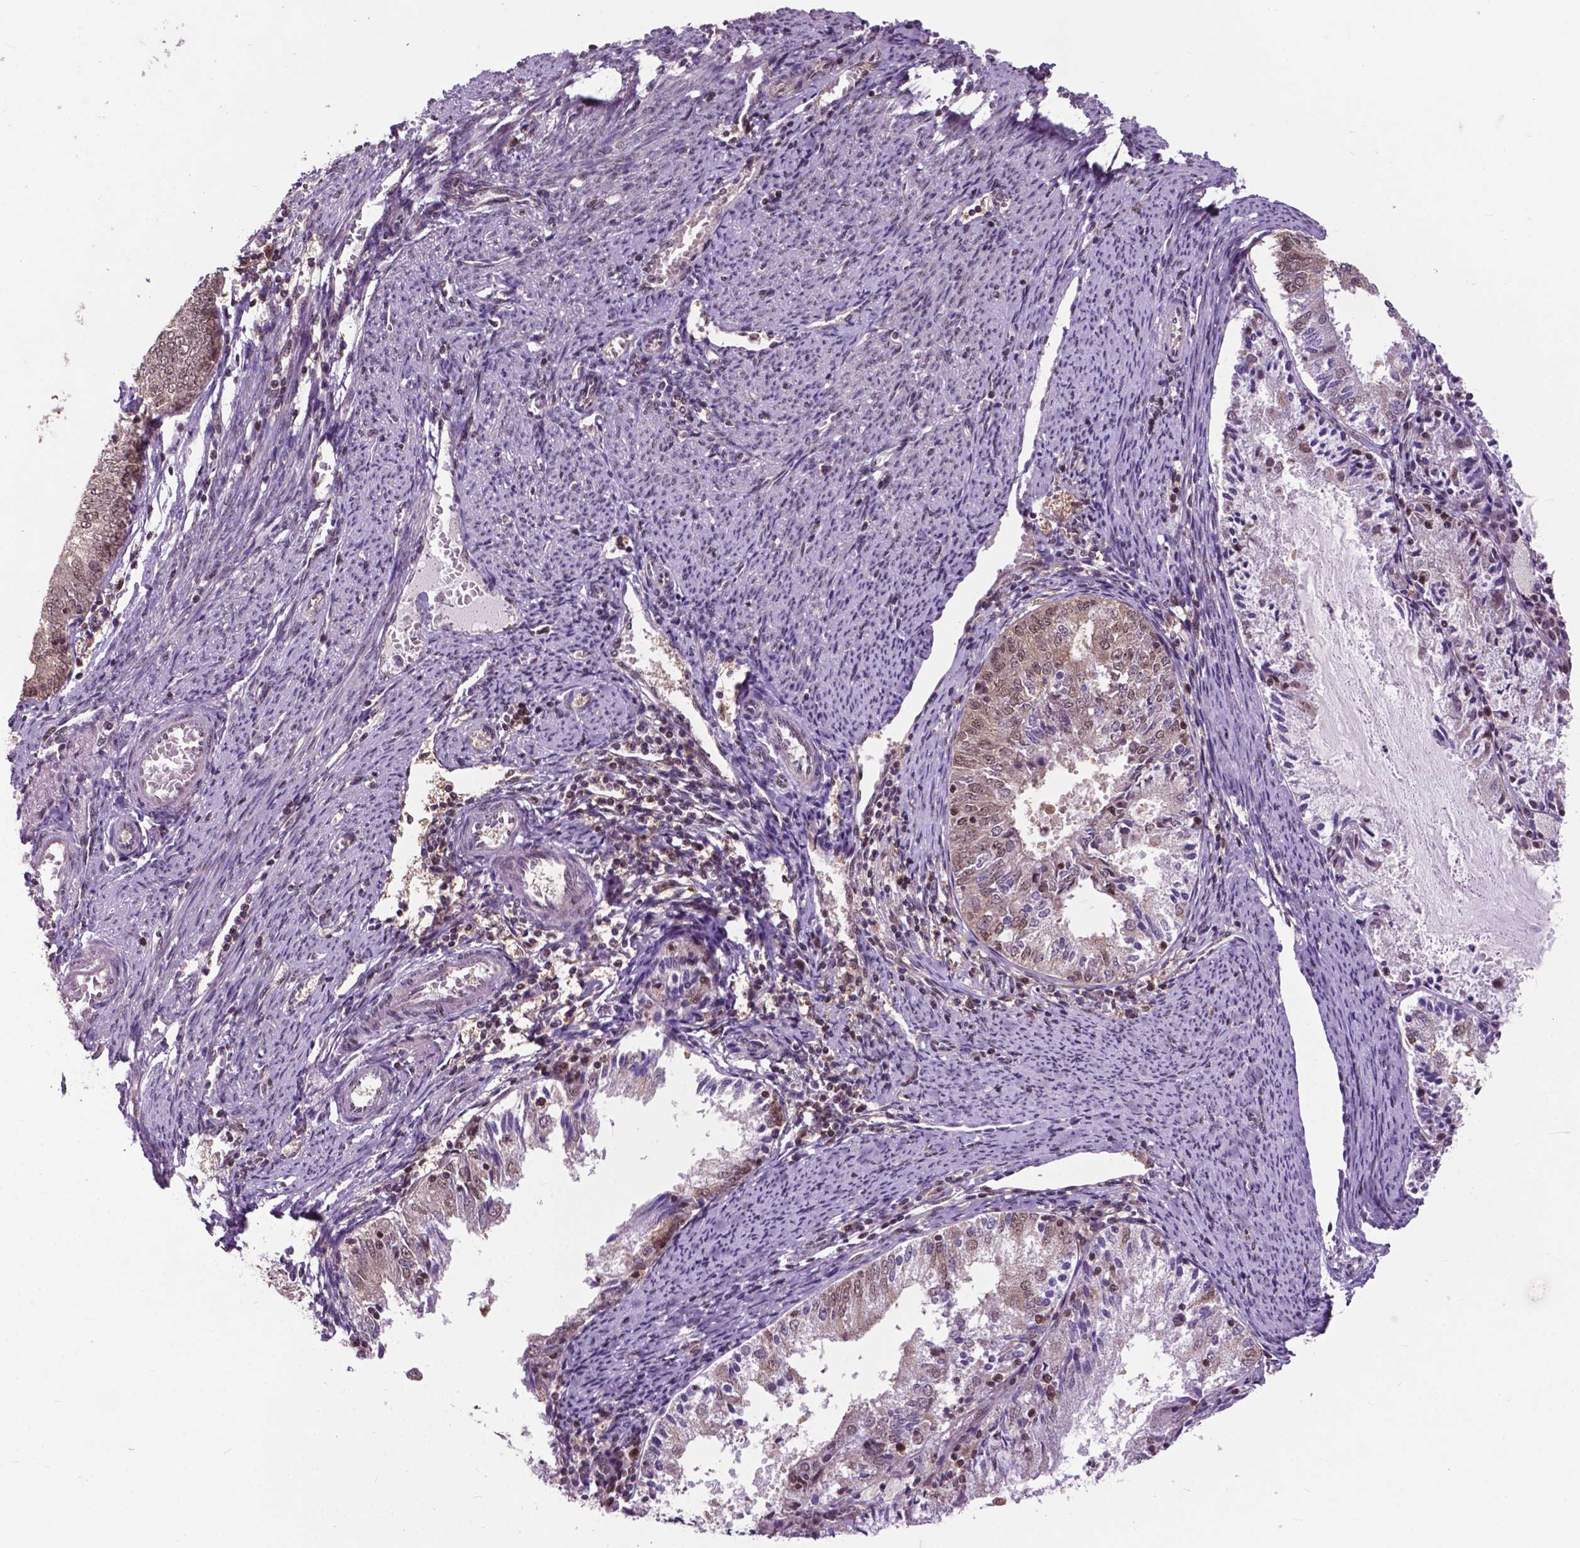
{"staining": {"intensity": "weak", "quantity": ">75%", "location": "cytoplasmic/membranous,nuclear"}, "tissue": "endometrial cancer", "cell_type": "Tumor cells", "image_type": "cancer", "snomed": [{"axis": "morphology", "description": "Adenocarcinoma, NOS"}, {"axis": "topography", "description": "Endometrium"}], "caption": "Immunohistochemical staining of human adenocarcinoma (endometrial) demonstrates weak cytoplasmic/membranous and nuclear protein expression in approximately >75% of tumor cells.", "gene": "FAF1", "patient": {"sex": "female", "age": 57}}